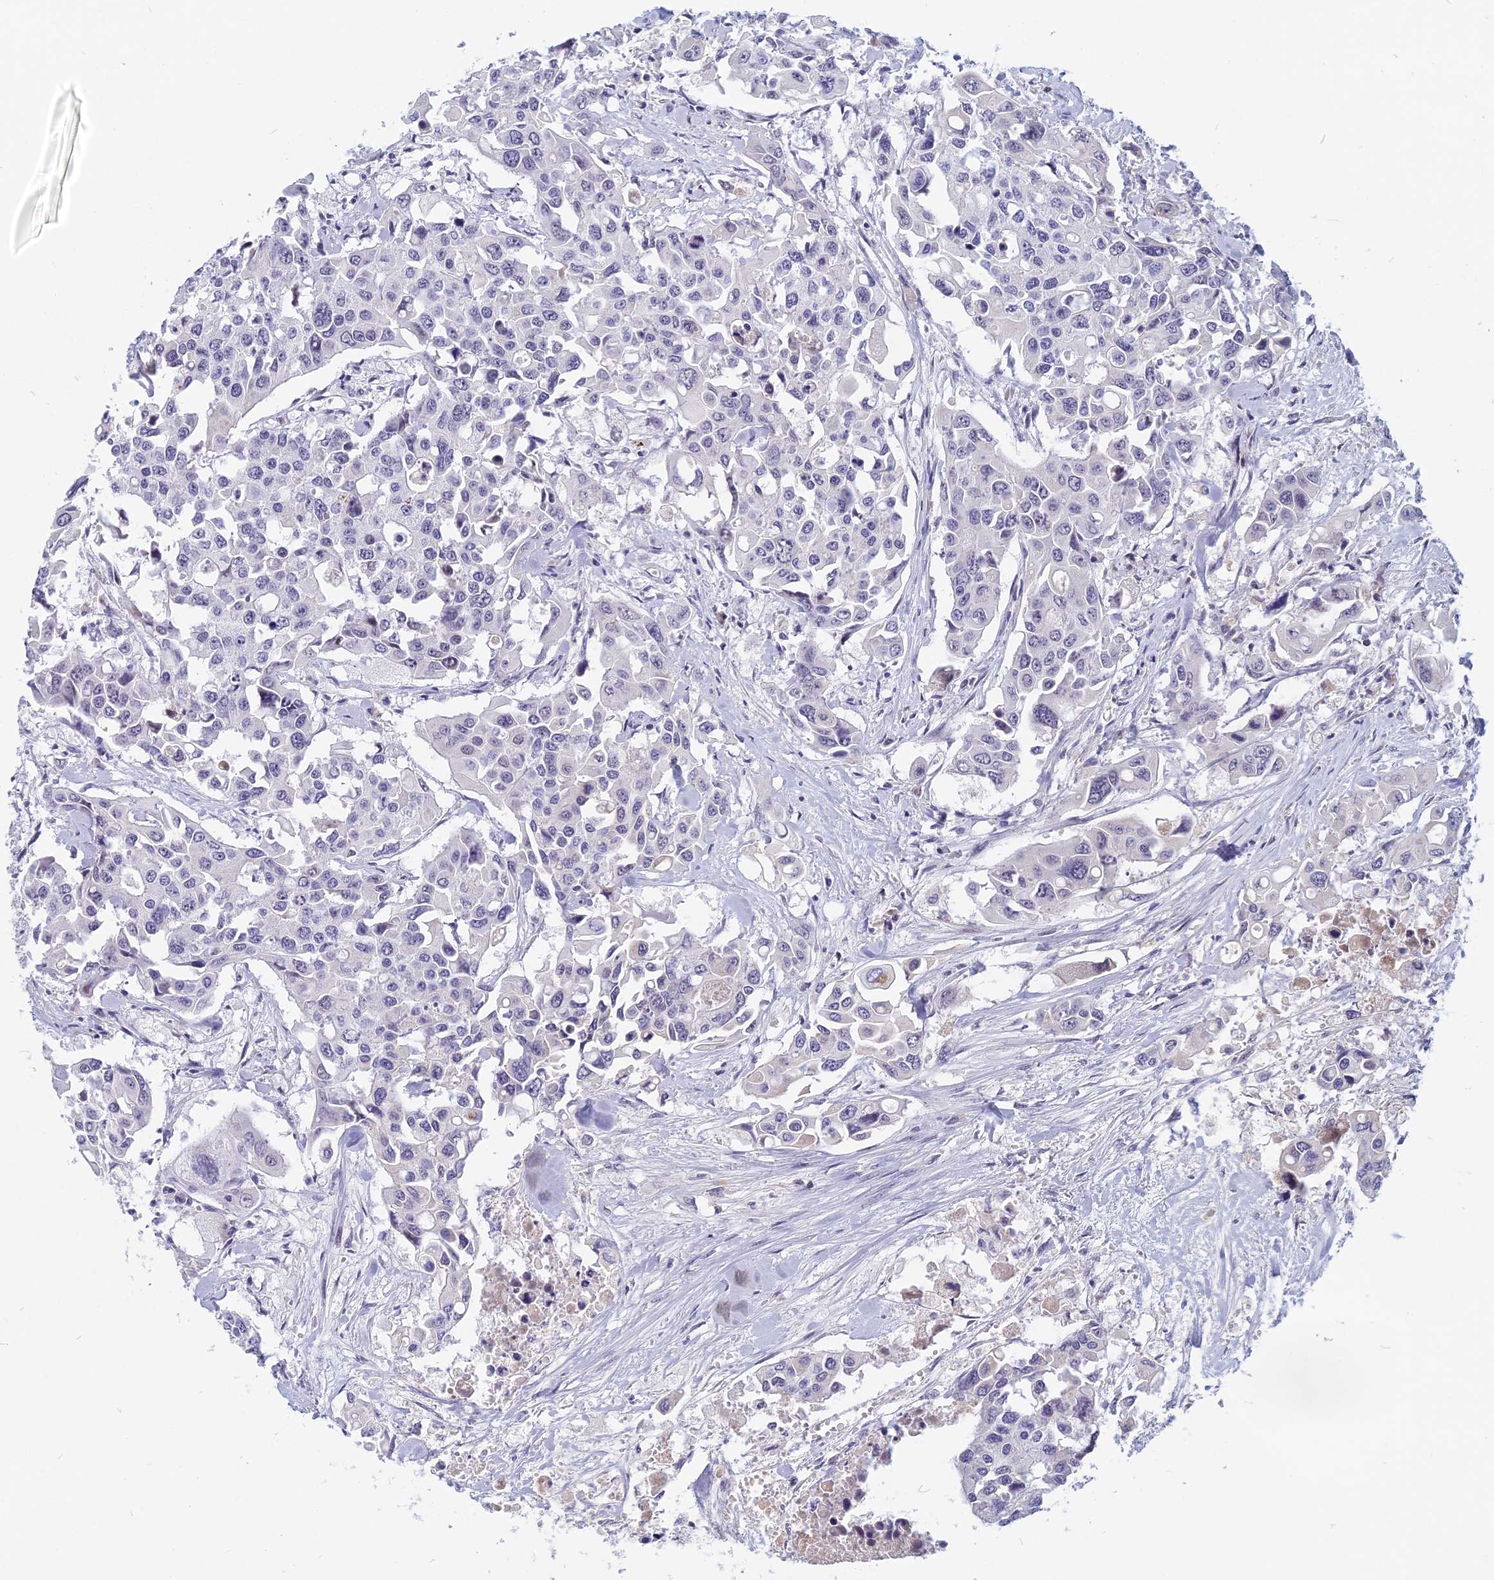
{"staining": {"intensity": "negative", "quantity": "none", "location": "none"}, "tissue": "colorectal cancer", "cell_type": "Tumor cells", "image_type": "cancer", "snomed": [{"axis": "morphology", "description": "Adenocarcinoma, NOS"}, {"axis": "topography", "description": "Colon"}], "caption": "A photomicrograph of human colorectal cancer (adenocarcinoma) is negative for staining in tumor cells.", "gene": "CDC7", "patient": {"sex": "male", "age": 77}}